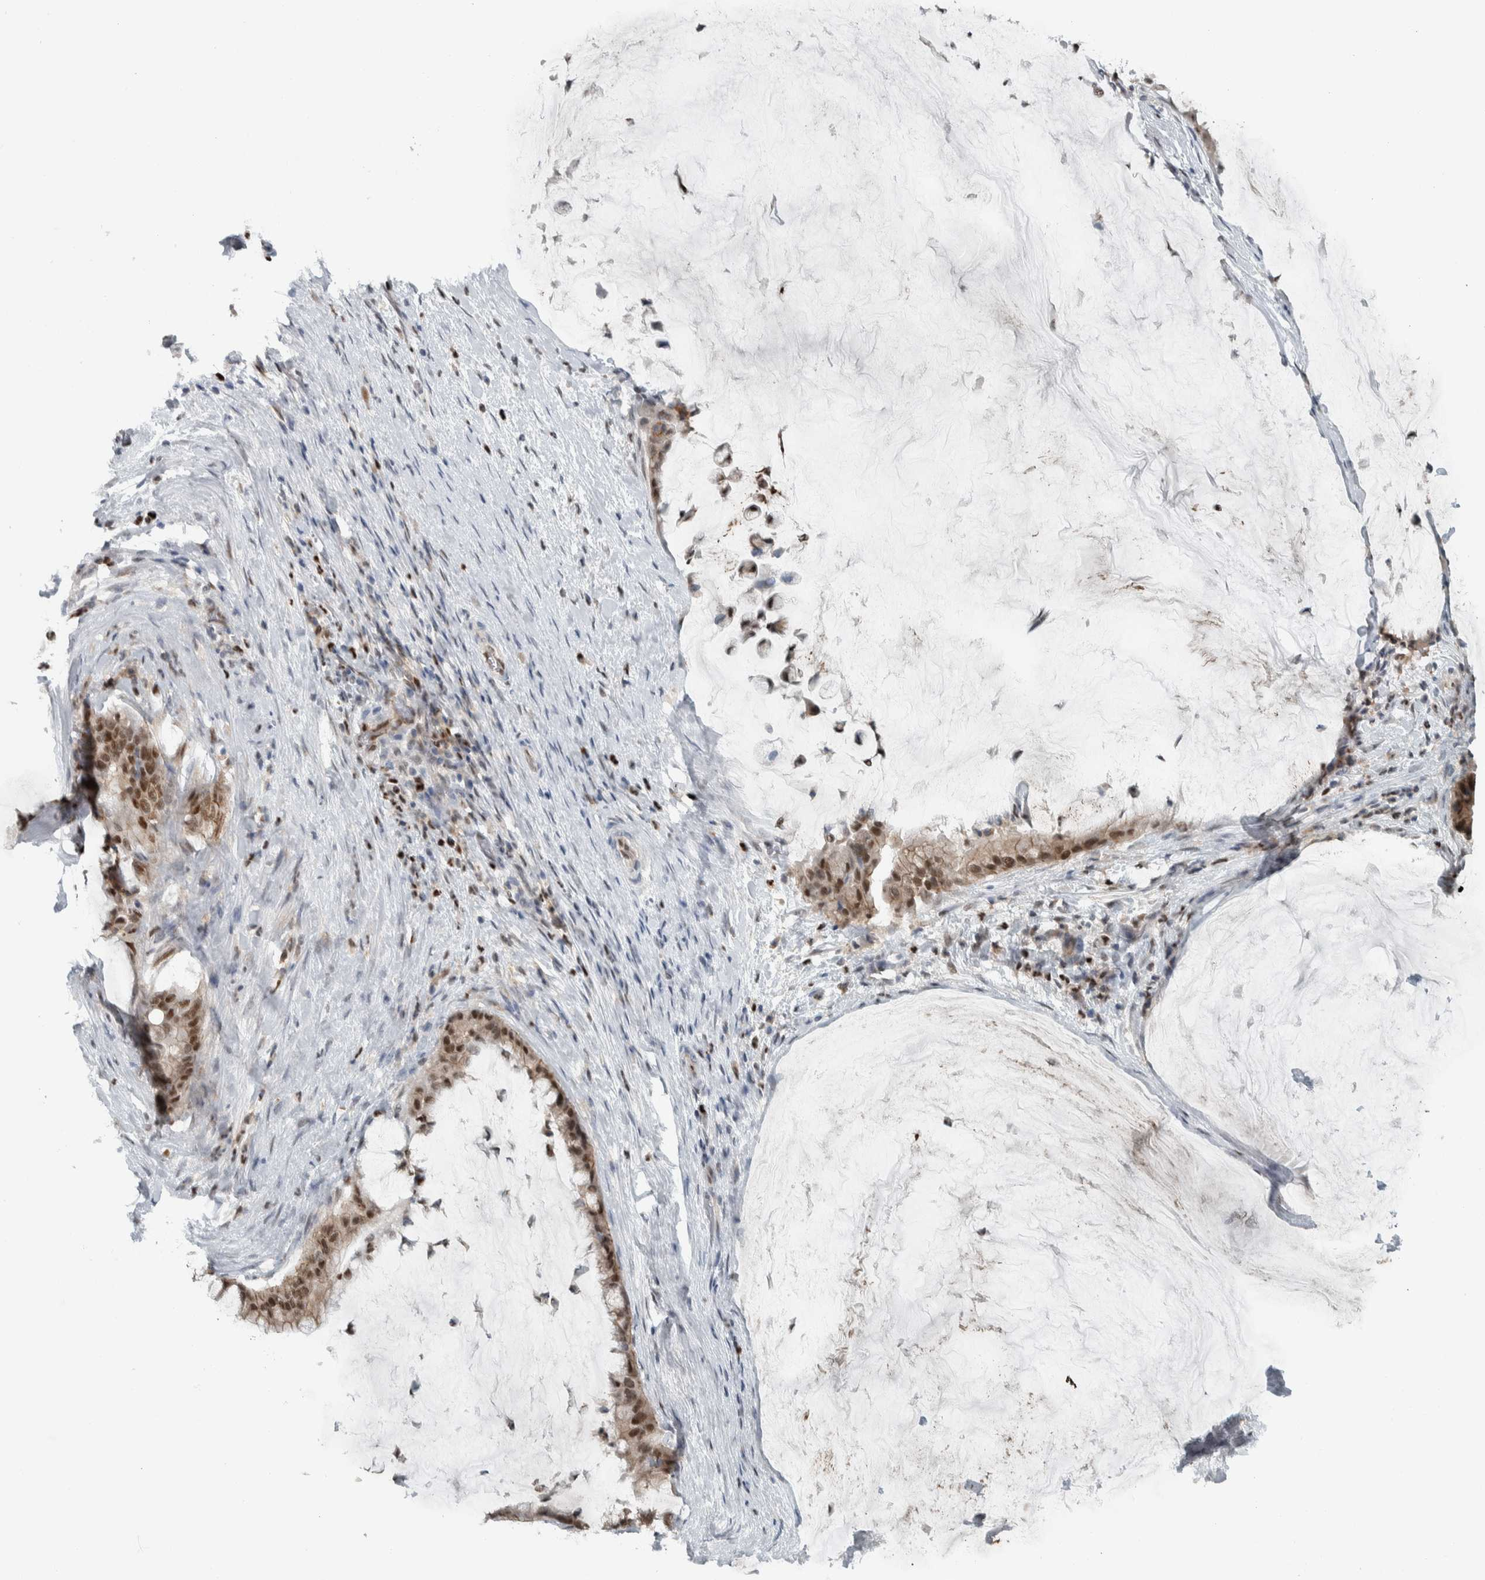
{"staining": {"intensity": "moderate", "quantity": ">75%", "location": "cytoplasmic/membranous,nuclear"}, "tissue": "pancreatic cancer", "cell_type": "Tumor cells", "image_type": "cancer", "snomed": [{"axis": "morphology", "description": "Adenocarcinoma, NOS"}, {"axis": "topography", "description": "Pancreas"}], "caption": "Immunohistochemical staining of human pancreatic cancer reveals medium levels of moderate cytoplasmic/membranous and nuclear protein expression in approximately >75% of tumor cells.", "gene": "ADPRM", "patient": {"sex": "male", "age": 41}}